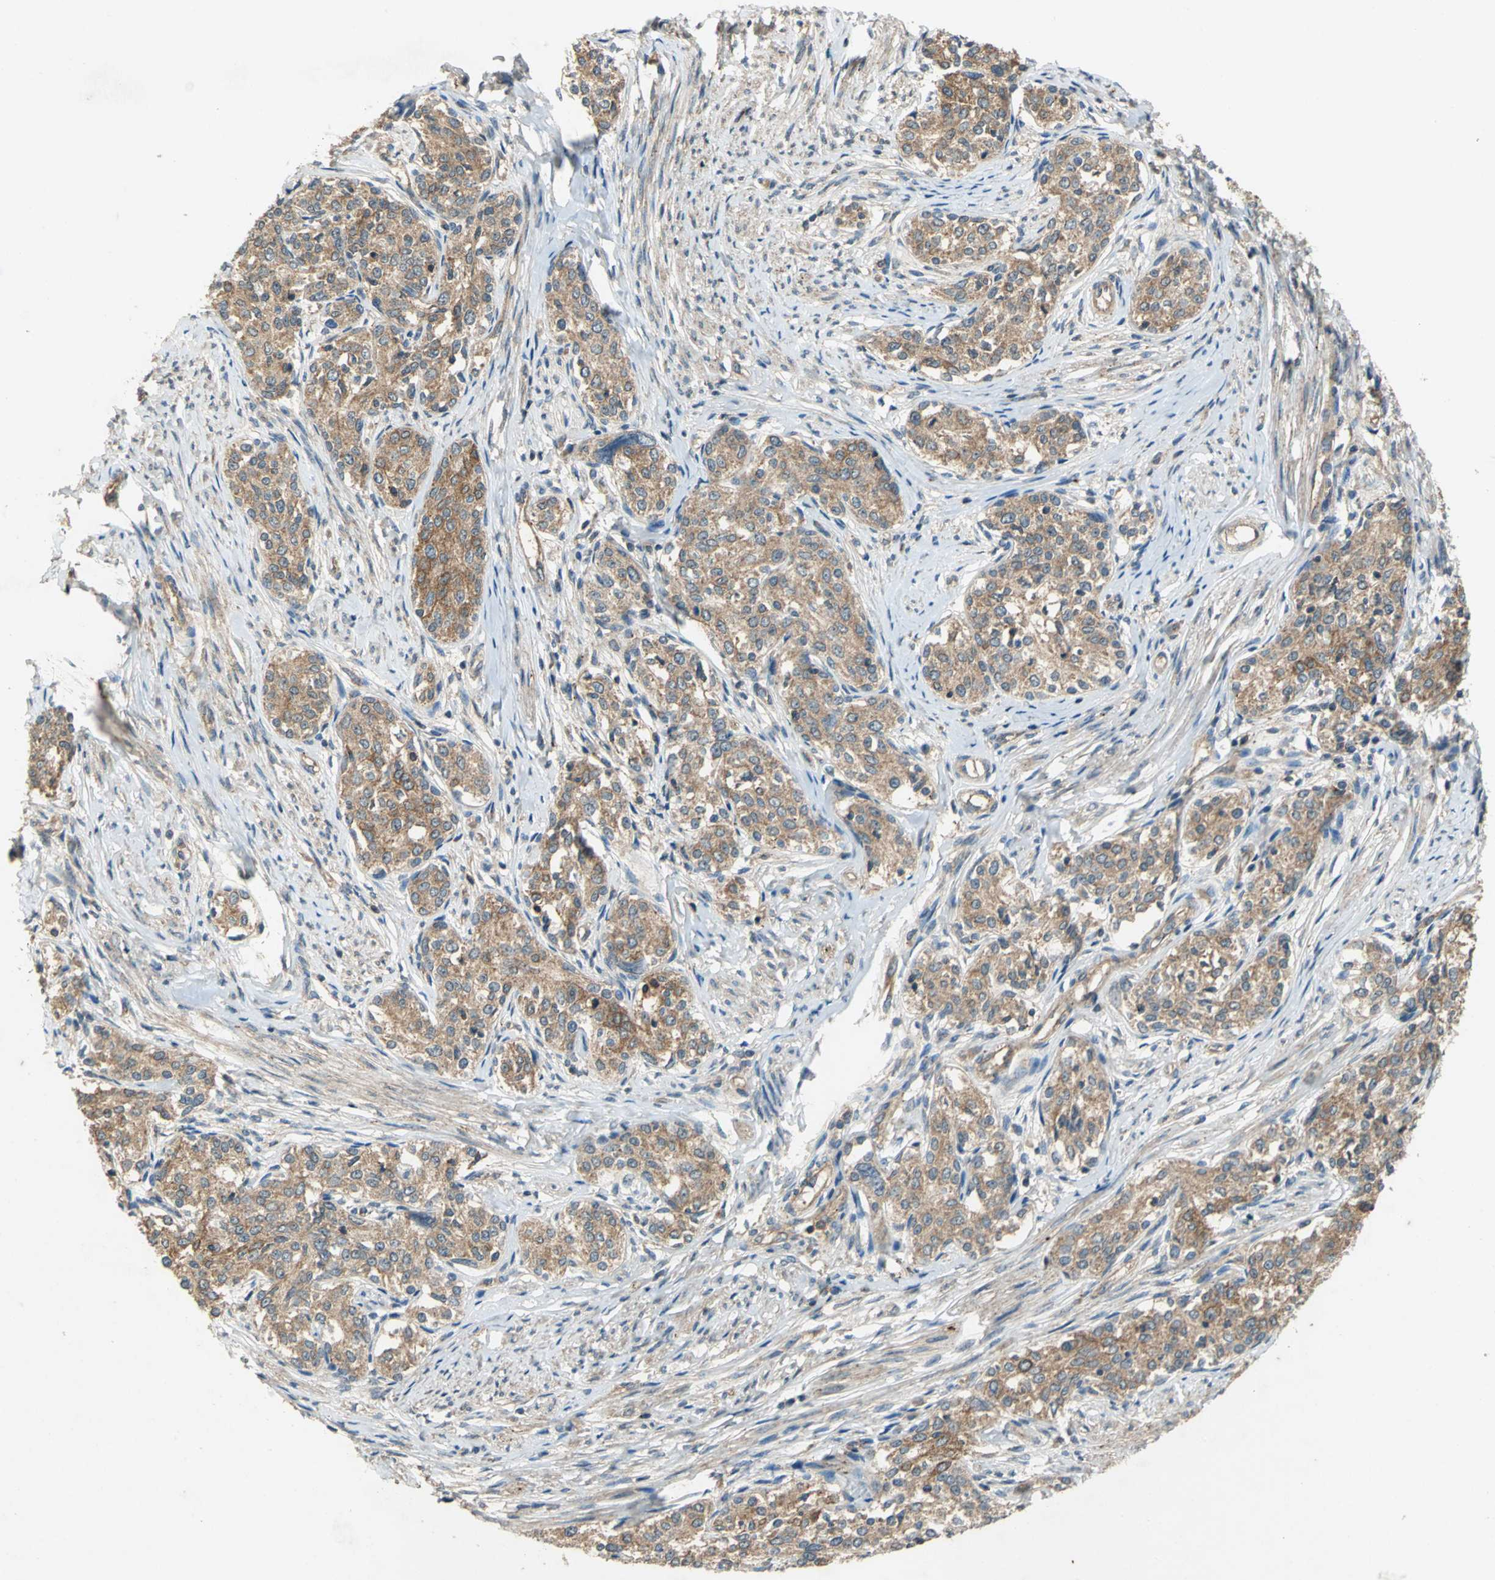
{"staining": {"intensity": "moderate", "quantity": ">75%", "location": "cytoplasmic/membranous"}, "tissue": "cervical cancer", "cell_type": "Tumor cells", "image_type": "cancer", "snomed": [{"axis": "morphology", "description": "Squamous cell carcinoma, NOS"}, {"axis": "morphology", "description": "Adenocarcinoma, NOS"}, {"axis": "topography", "description": "Cervix"}], "caption": "Adenocarcinoma (cervical) stained for a protein exhibits moderate cytoplasmic/membranous positivity in tumor cells. The staining is performed using DAB (3,3'-diaminobenzidine) brown chromogen to label protein expression. The nuclei are counter-stained blue using hematoxylin.", "gene": "EMCN", "patient": {"sex": "female", "age": 52}}